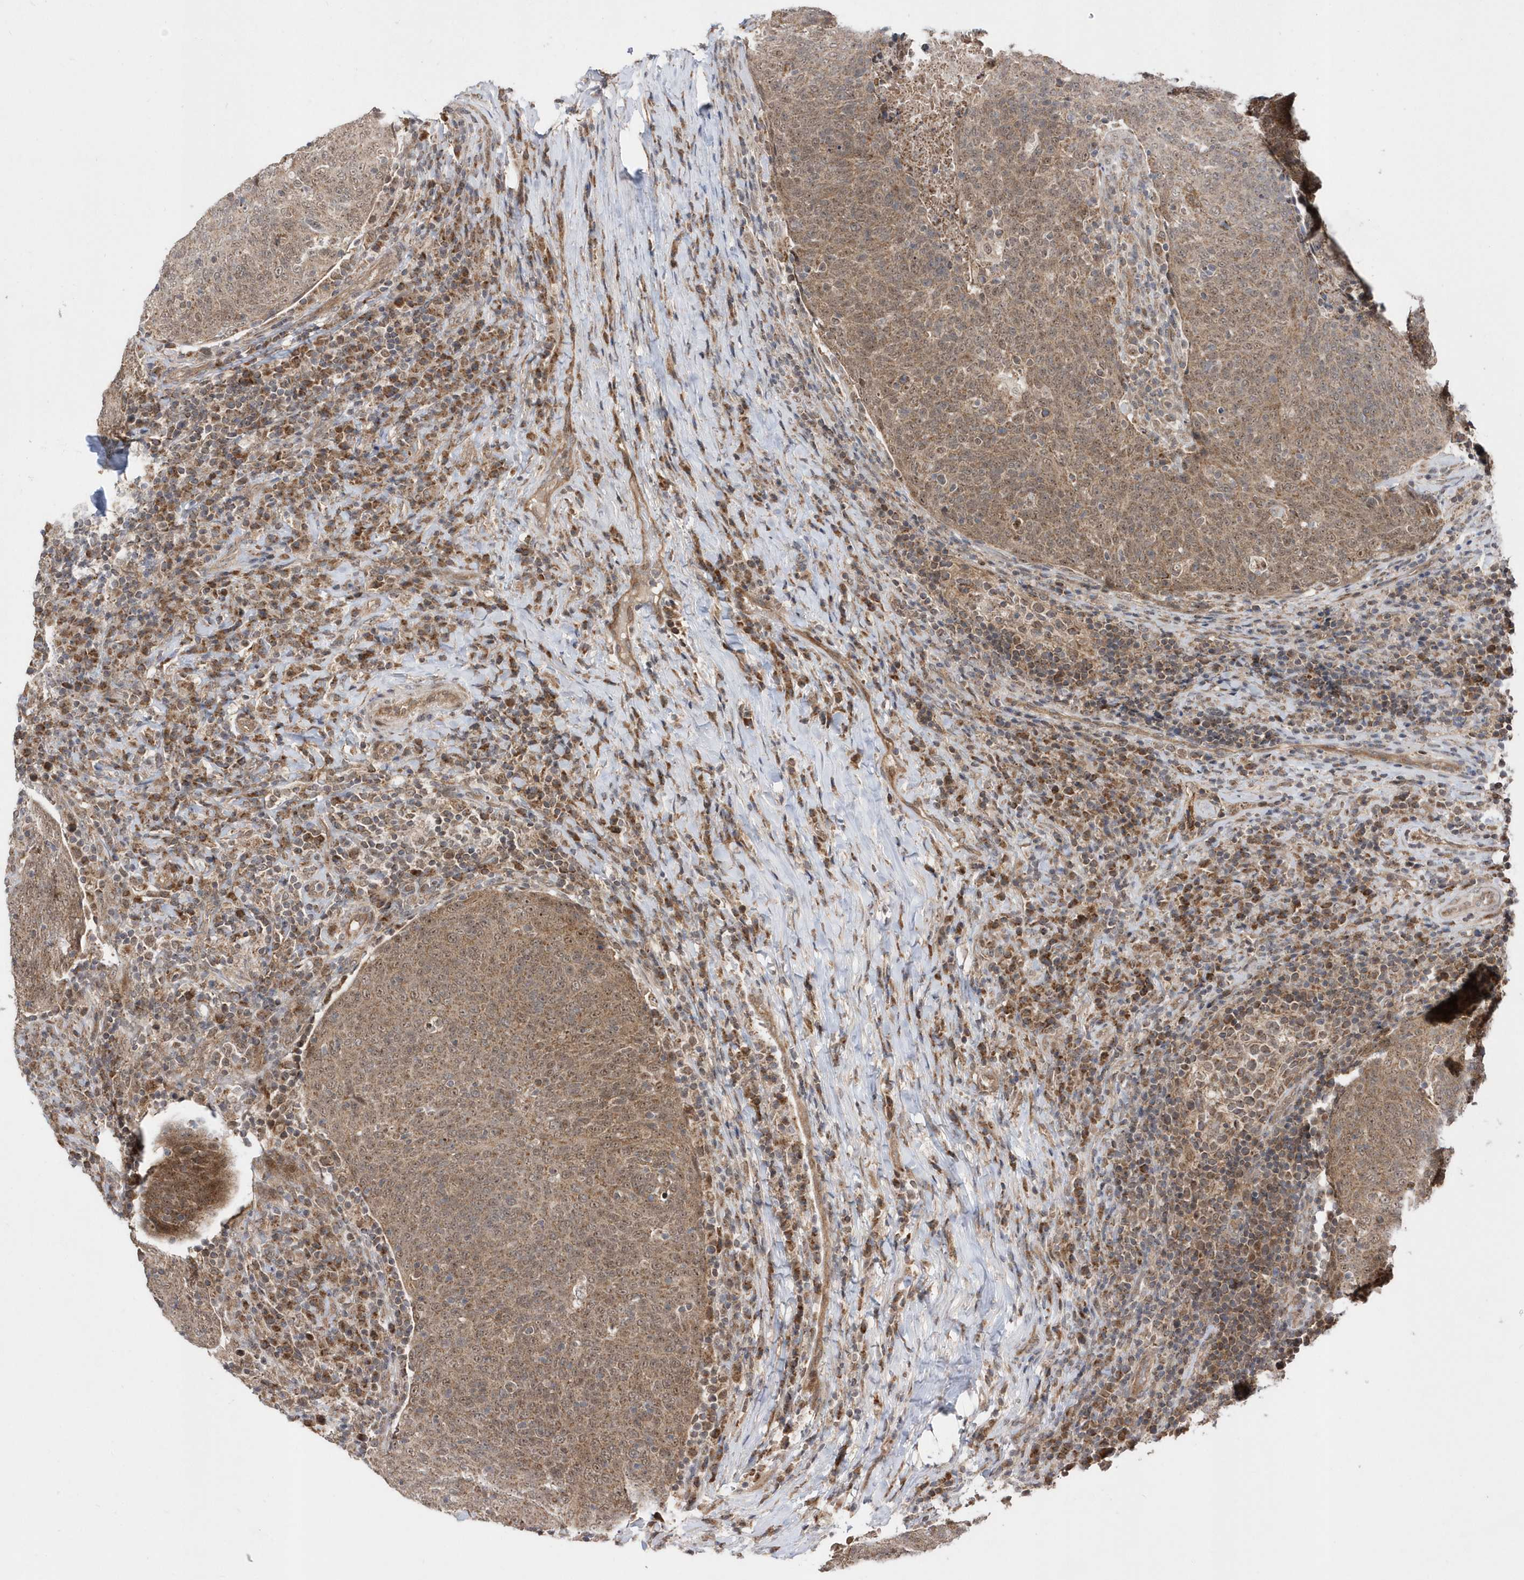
{"staining": {"intensity": "moderate", "quantity": ">75%", "location": "cytoplasmic/membranous"}, "tissue": "head and neck cancer", "cell_type": "Tumor cells", "image_type": "cancer", "snomed": [{"axis": "morphology", "description": "Squamous cell carcinoma, NOS"}, {"axis": "morphology", "description": "Squamous cell carcinoma, metastatic, NOS"}, {"axis": "topography", "description": "Lymph node"}, {"axis": "topography", "description": "Head-Neck"}], "caption": "Human squamous cell carcinoma (head and neck) stained with a protein marker reveals moderate staining in tumor cells.", "gene": "DALRD3", "patient": {"sex": "male", "age": 62}}